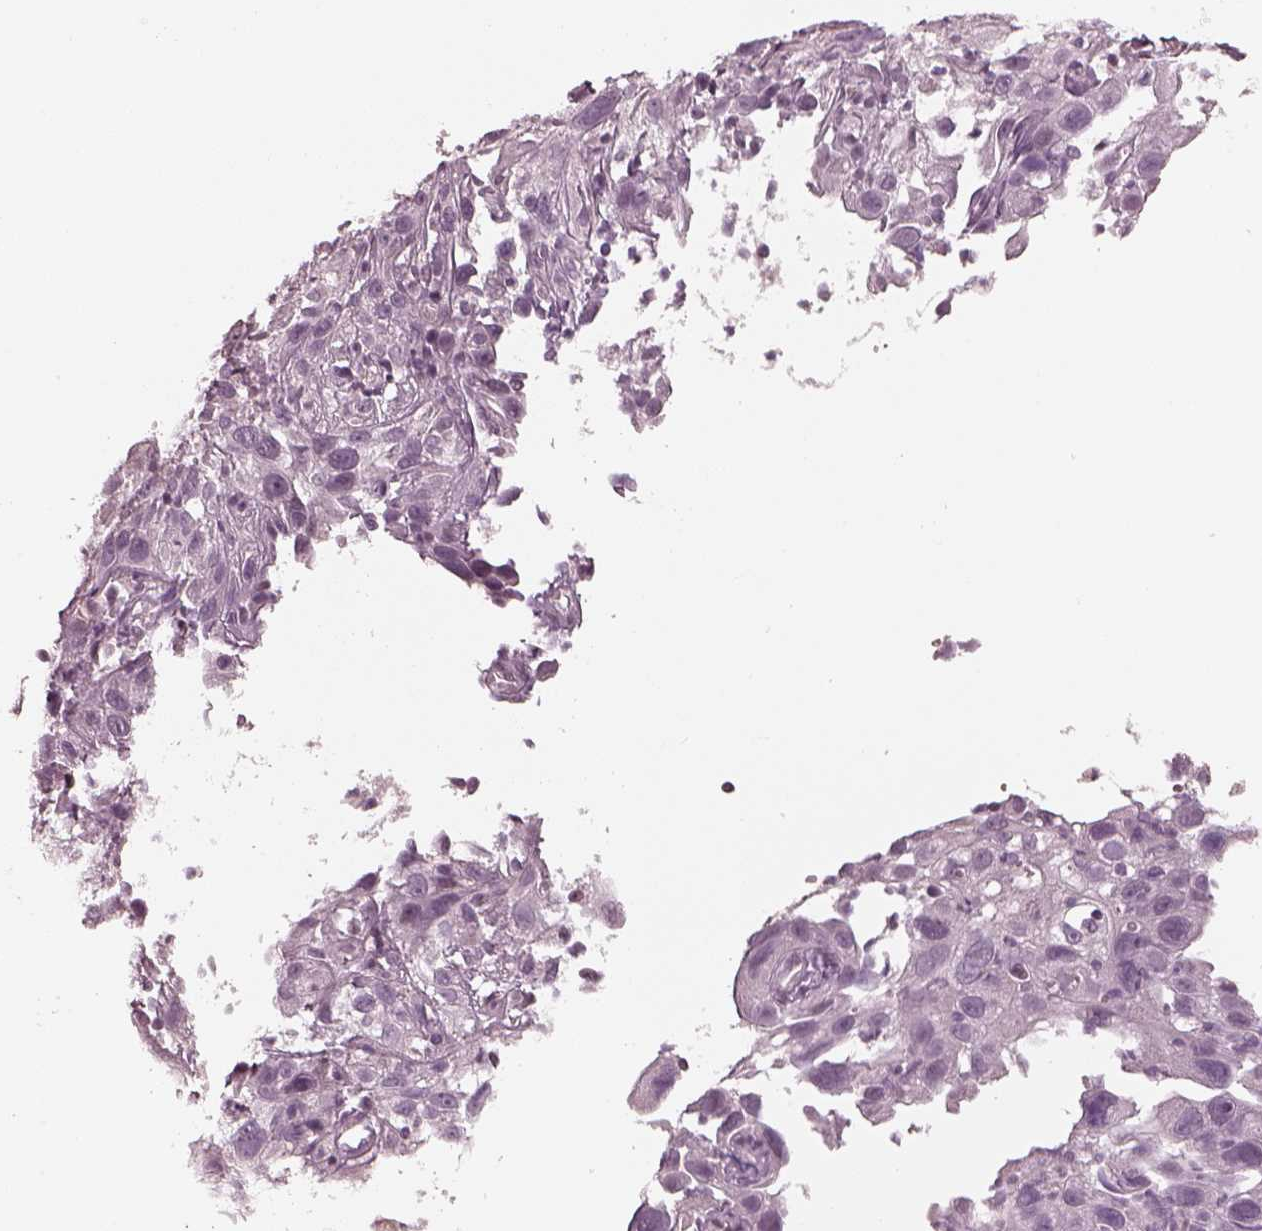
{"staining": {"intensity": "negative", "quantity": "none", "location": "none"}, "tissue": "cervical cancer", "cell_type": "Tumor cells", "image_type": "cancer", "snomed": [{"axis": "morphology", "description": "Squamous cell carcinoma, NOS"}, {"axis": "topography", "description": "Cervix"}], "caption": "This is an IHC photomicrograph of human squamous cell carcinoma (cervical). There is no expression in tumor cells.", "gene": "EGR4", "patient": {"sex": "female", "age": 37}}